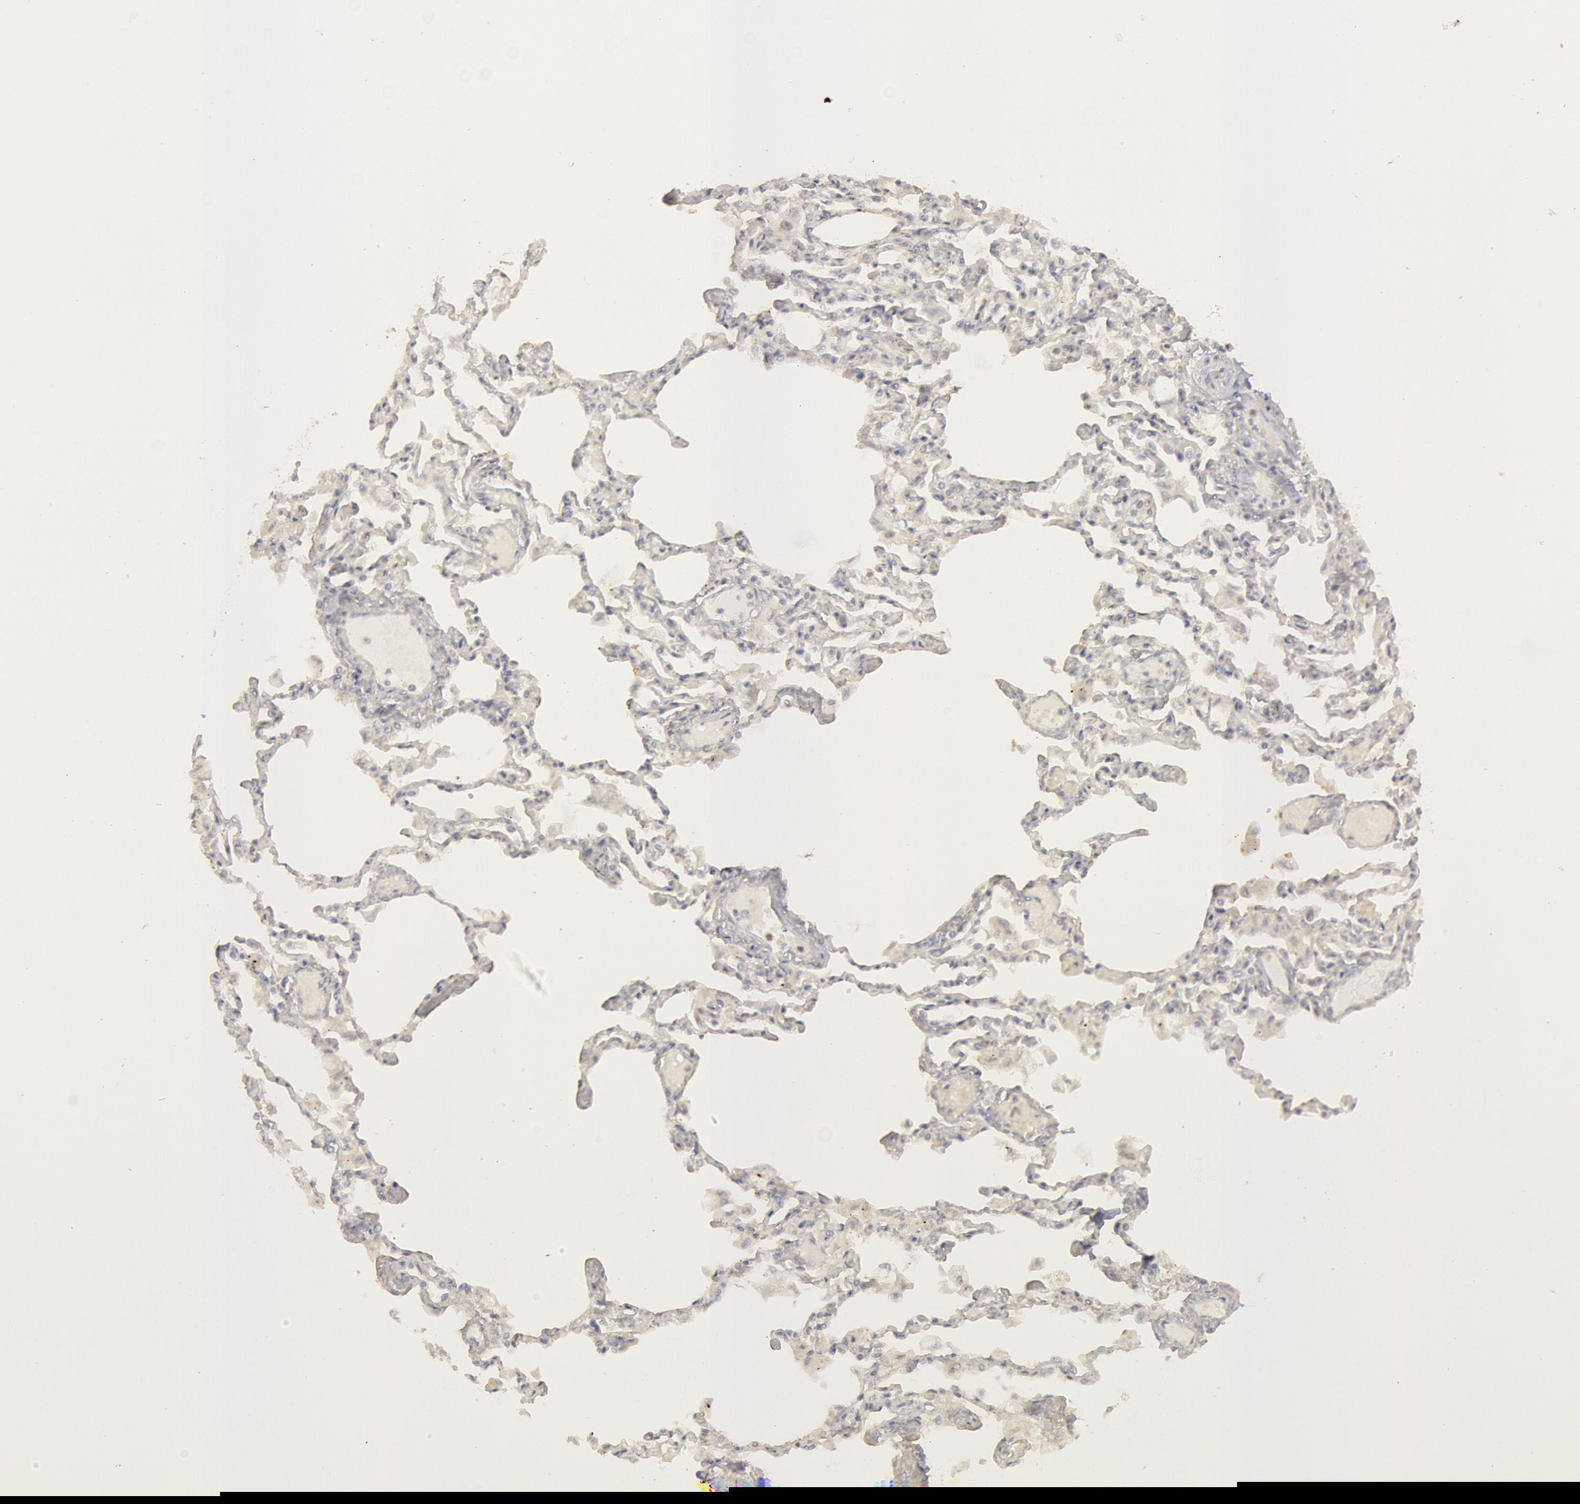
{"staining": {"intensity": "negative", "quantity": "none", "location": "none"}, "tissue": "adipose tissue", "cell_type": "Adipocytes", "image_type": "normal", "snomed": [{"axis": "morphology", "description": "Normal tissue, NOS"}, {"axis": "topography", "description": "Bronchus"}, {"axis": "topography", "description": "Lung"}], "caption": "Adipocytes are negative for brown protein staining in benign adipose tissue. (Brightfield microscopy of DAB immunohistochemistry at high magnification).", "gene": "WDHD1", "patient": {"sex": "female", "age": 49}}